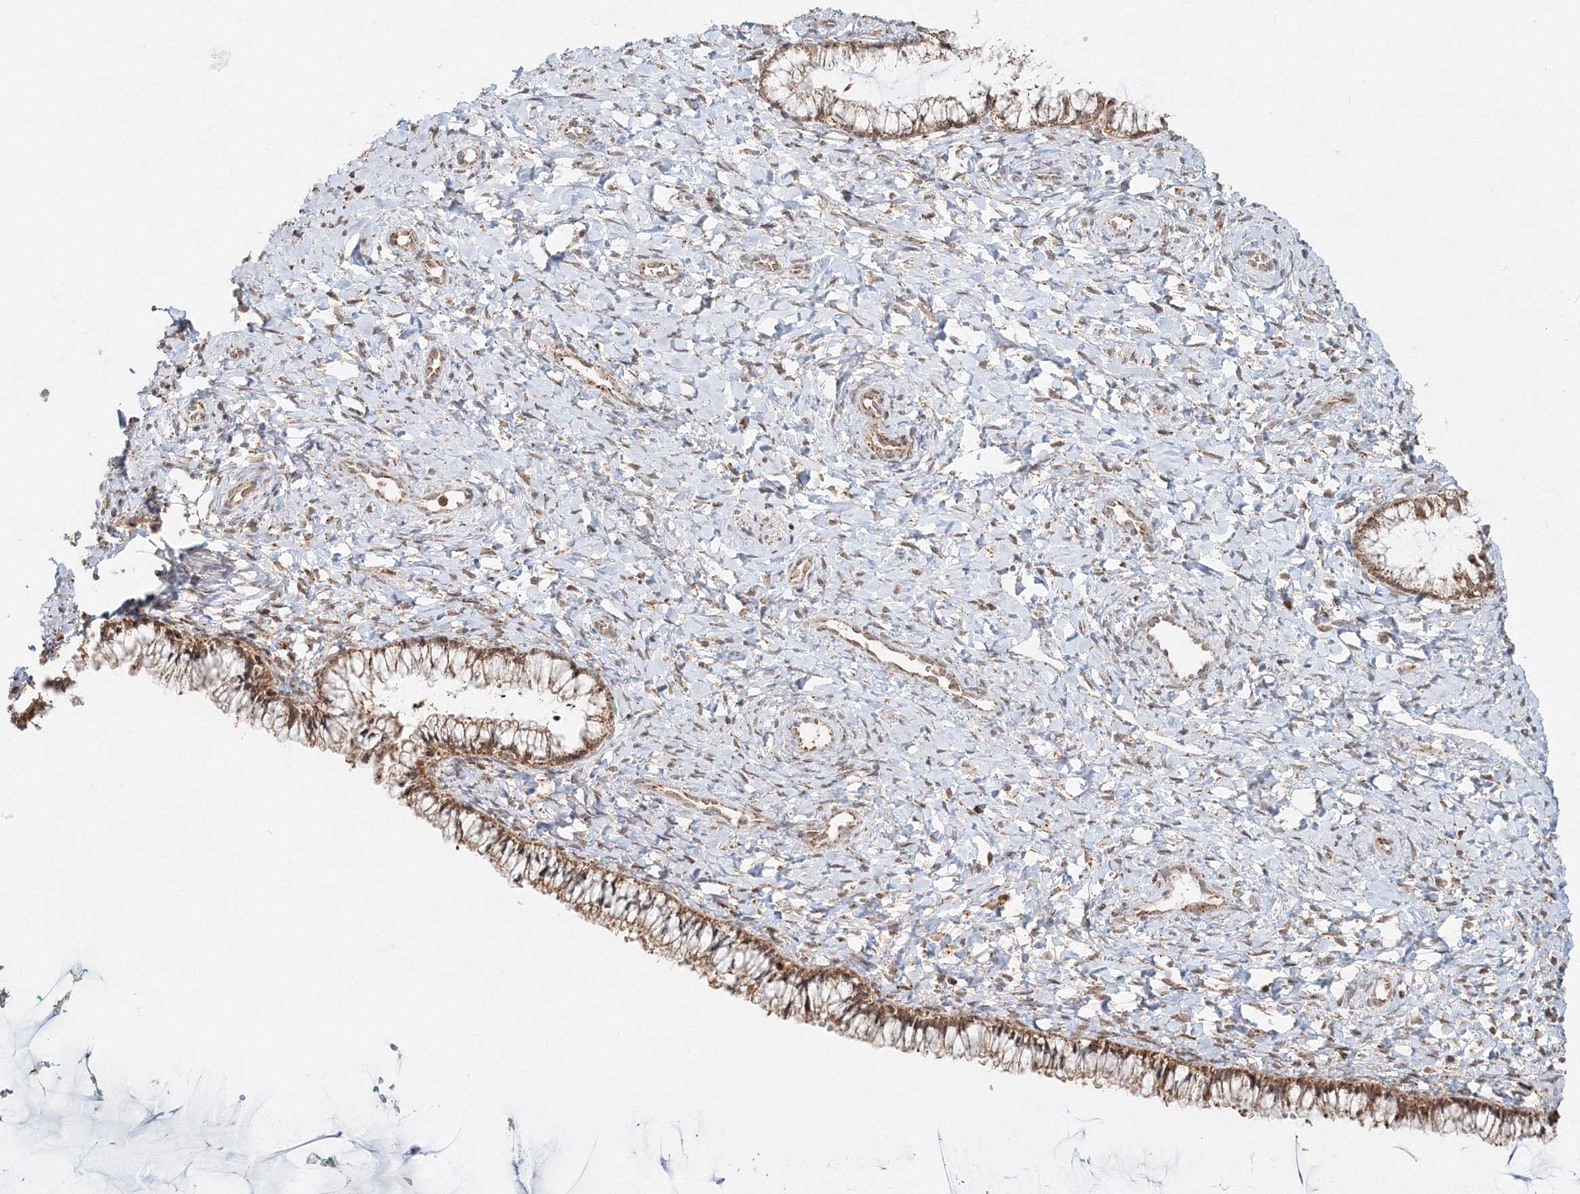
{"staining": {"intensity": "moderate", "quantity": ">75%", "location": "cytoplasmic/membranous"}, "tissue": "cervix", "cell_type": "Glandular cells", "image_type": "normal", "snomed": [{"axis": "morphology", "description": "Normal tissue, NOS"}, {"axis": "morphology", "description": "Adenocarcinoma, NOS"}, {"axis": "topography", "description": "Cervix"}], "caption": "Glandular cells exhibit medium levels of moderate cytoplasmic/membranous expression in about >75% of cells in unremarkable human cervix.", "gene": "PSMD6", "patient": {"sex": "female", "age": 29}}